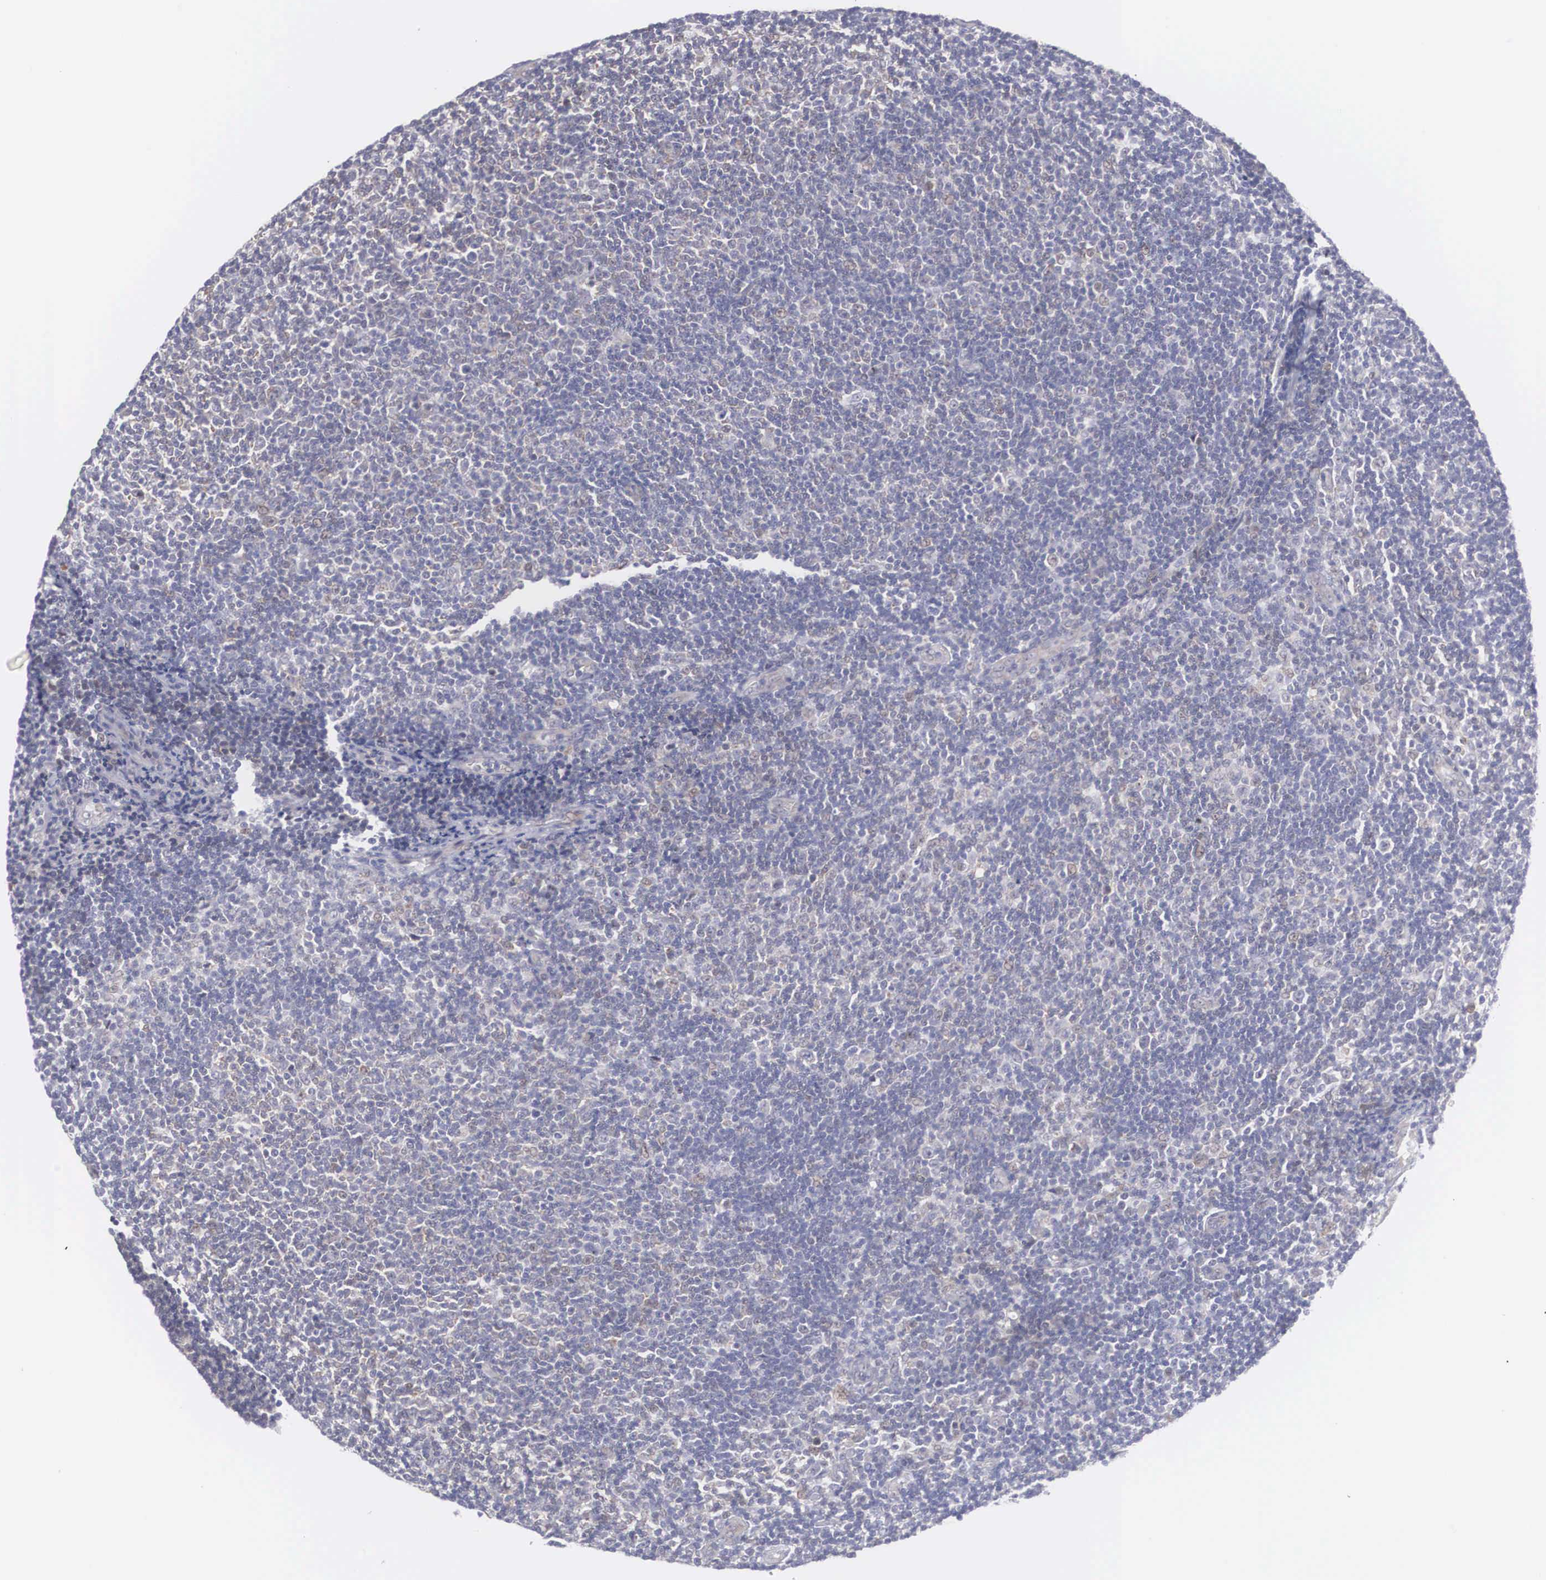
{"staining": {"intensity": "weak", "quantity": "<25%", "location": "cytoplasmic/membranous,nuclear"}, "tissue": "lymphoma", "cell_type": "Tumor cells", "image_type": "cancer", "snomed": [{"axis": "morphology", "description": "Malignant lymphoma, non-Hodgkin's type, Low grade"}, {"axis": "topography", "description": "Lymph node"}], "caption": "There is no significant expression in tumor cells of malignant lymphoma, non-Hodgkin's type (low-grade).", "gene": "RBPJ", "patient": {"sex": "male", "age": 49}}